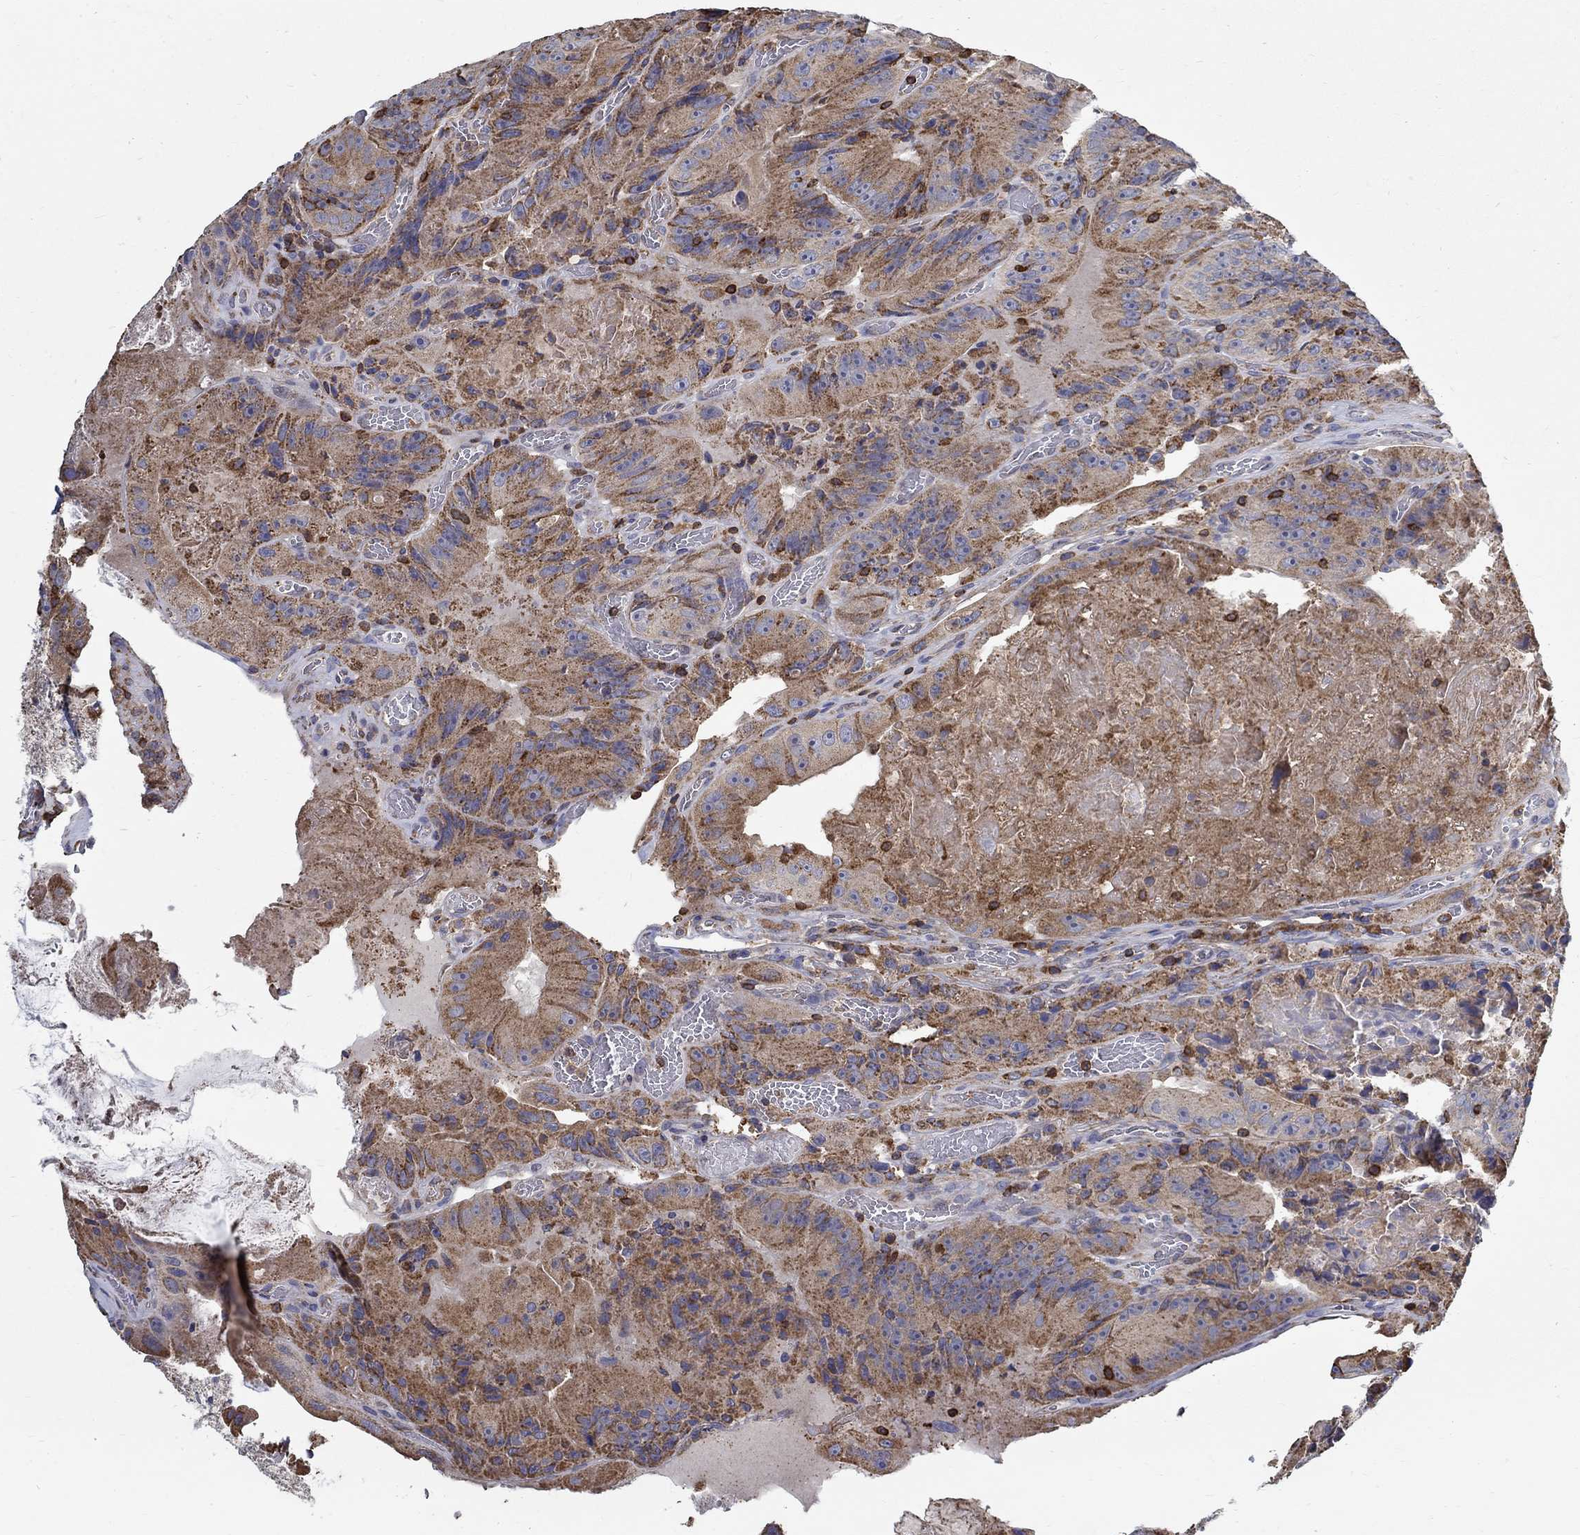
{"staining": {"intensity": "moderate", "quantity": "25%-75%", "location": "cytoplasmic/membranous"}, "tissue": "colorectal cancer", "cell_type": "Tumor cells", "image_type": "cancer", "snomed": [{"axis": "morphology", "description": "Adenocarcinoma, NOS"}, {"axis": "topography", "description": "Colon"}], "caption": "IHC micrograph of neoplastic tissue: human colorectal adenocarcinoma stained using immunohistochemistry demonstrates medium levels of moderate protein expression localized specifically in the cytoplasmic/membranous of tumor cells, appearing as a cytoplasmic/membranous brown color.", "gene": "AGAP2", "patient": {"sex": "female", "age": 86}}